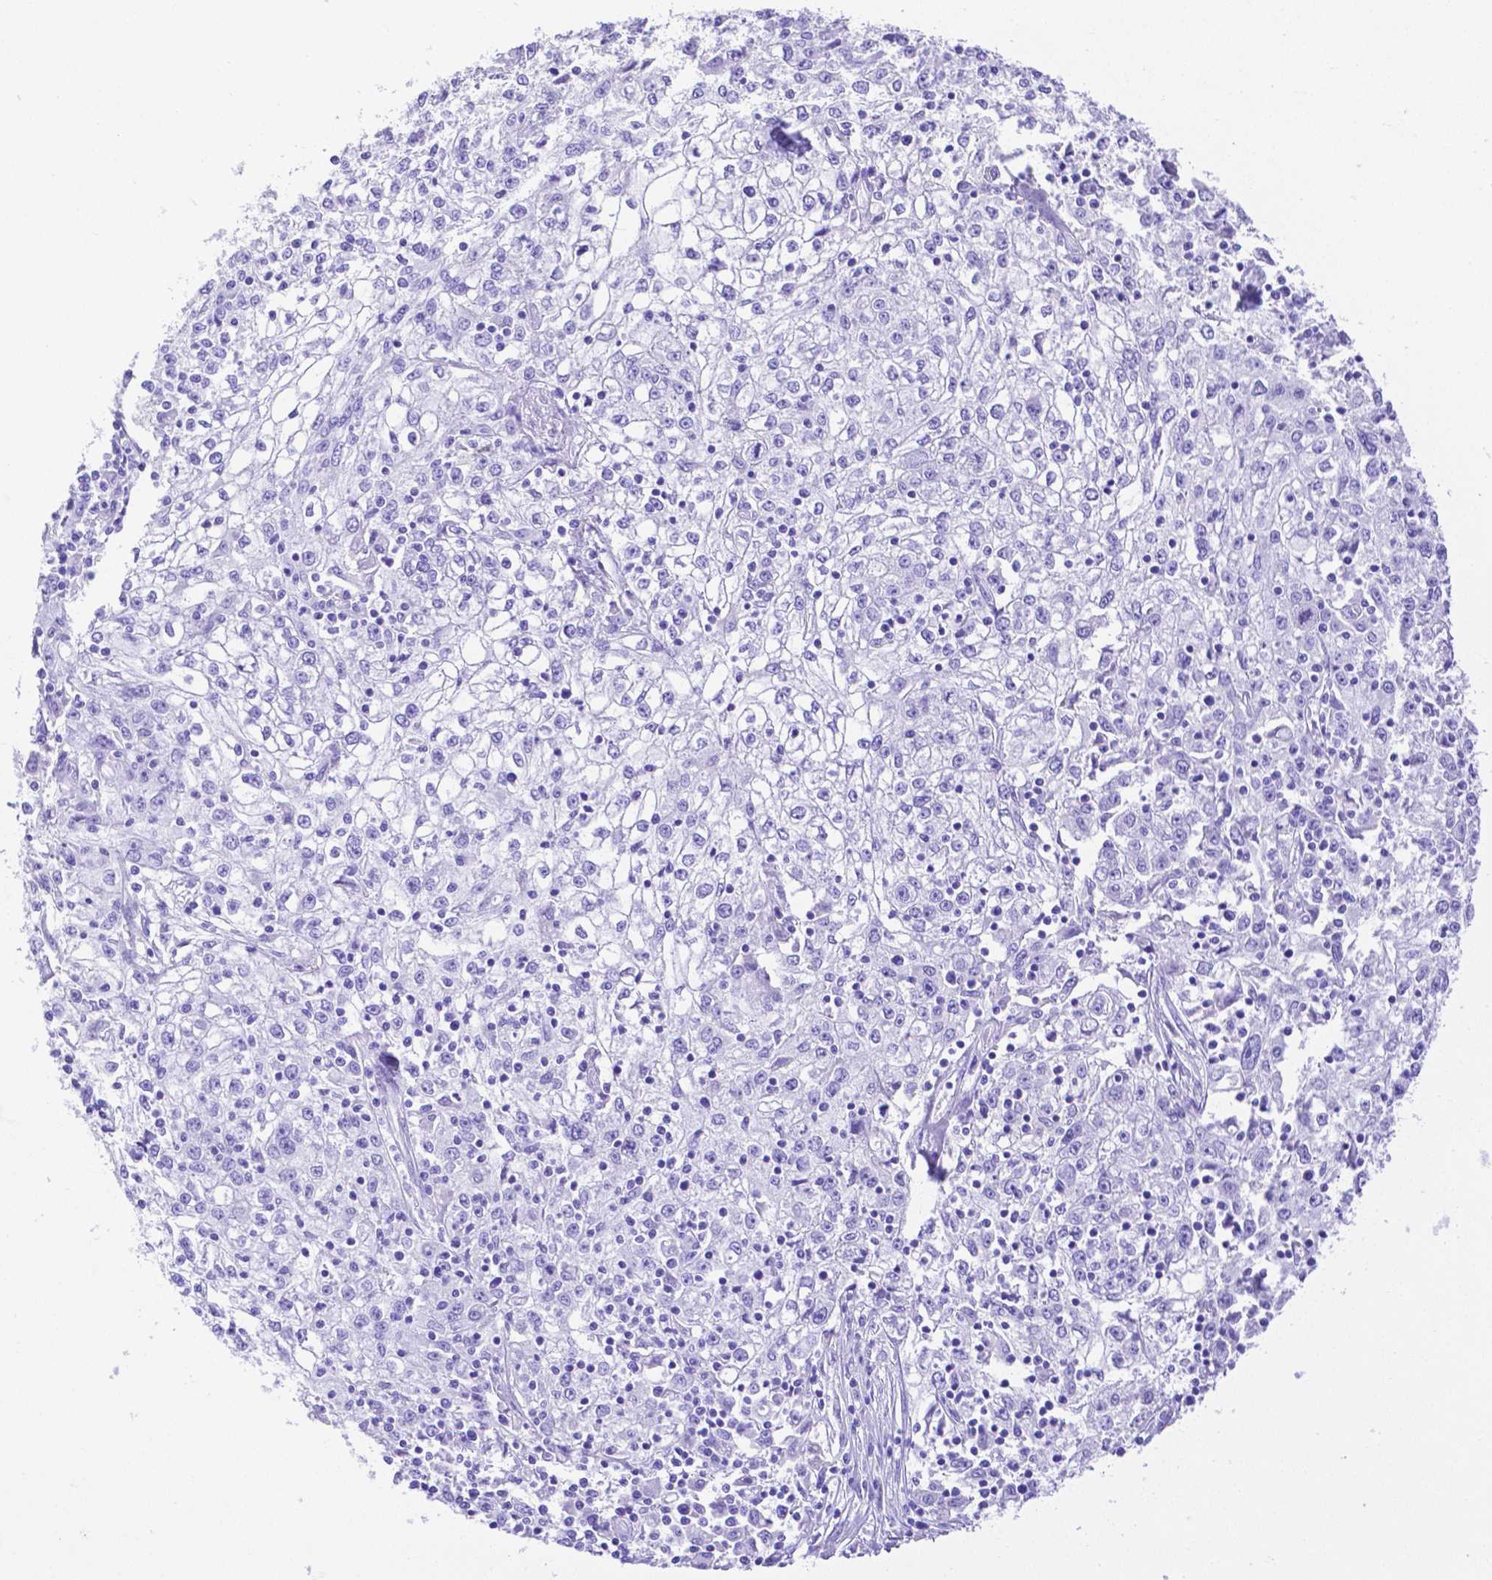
{"staining": {"intensity": "negative", "quantity": "none", "location": "none"}, "tissue": "cervical cancer", "cell_type": "Tumor cells", "image_type": "cancer", "snomed": [{"axis": "morphology", "description": "Squamous cell carcinoma, NOS"}, {"axis": "topography", "description": "Cervix"}], "caption": "There is no significant expression in tumor cells of cervical squamous cell carcinoma. (Brightfield microscopy of DAB (3,3'-diaminobenzidine) immunohistochemistry at high magnification).", "gene": "SMR3A", "patient": {"sex": "female", "age": 85}}